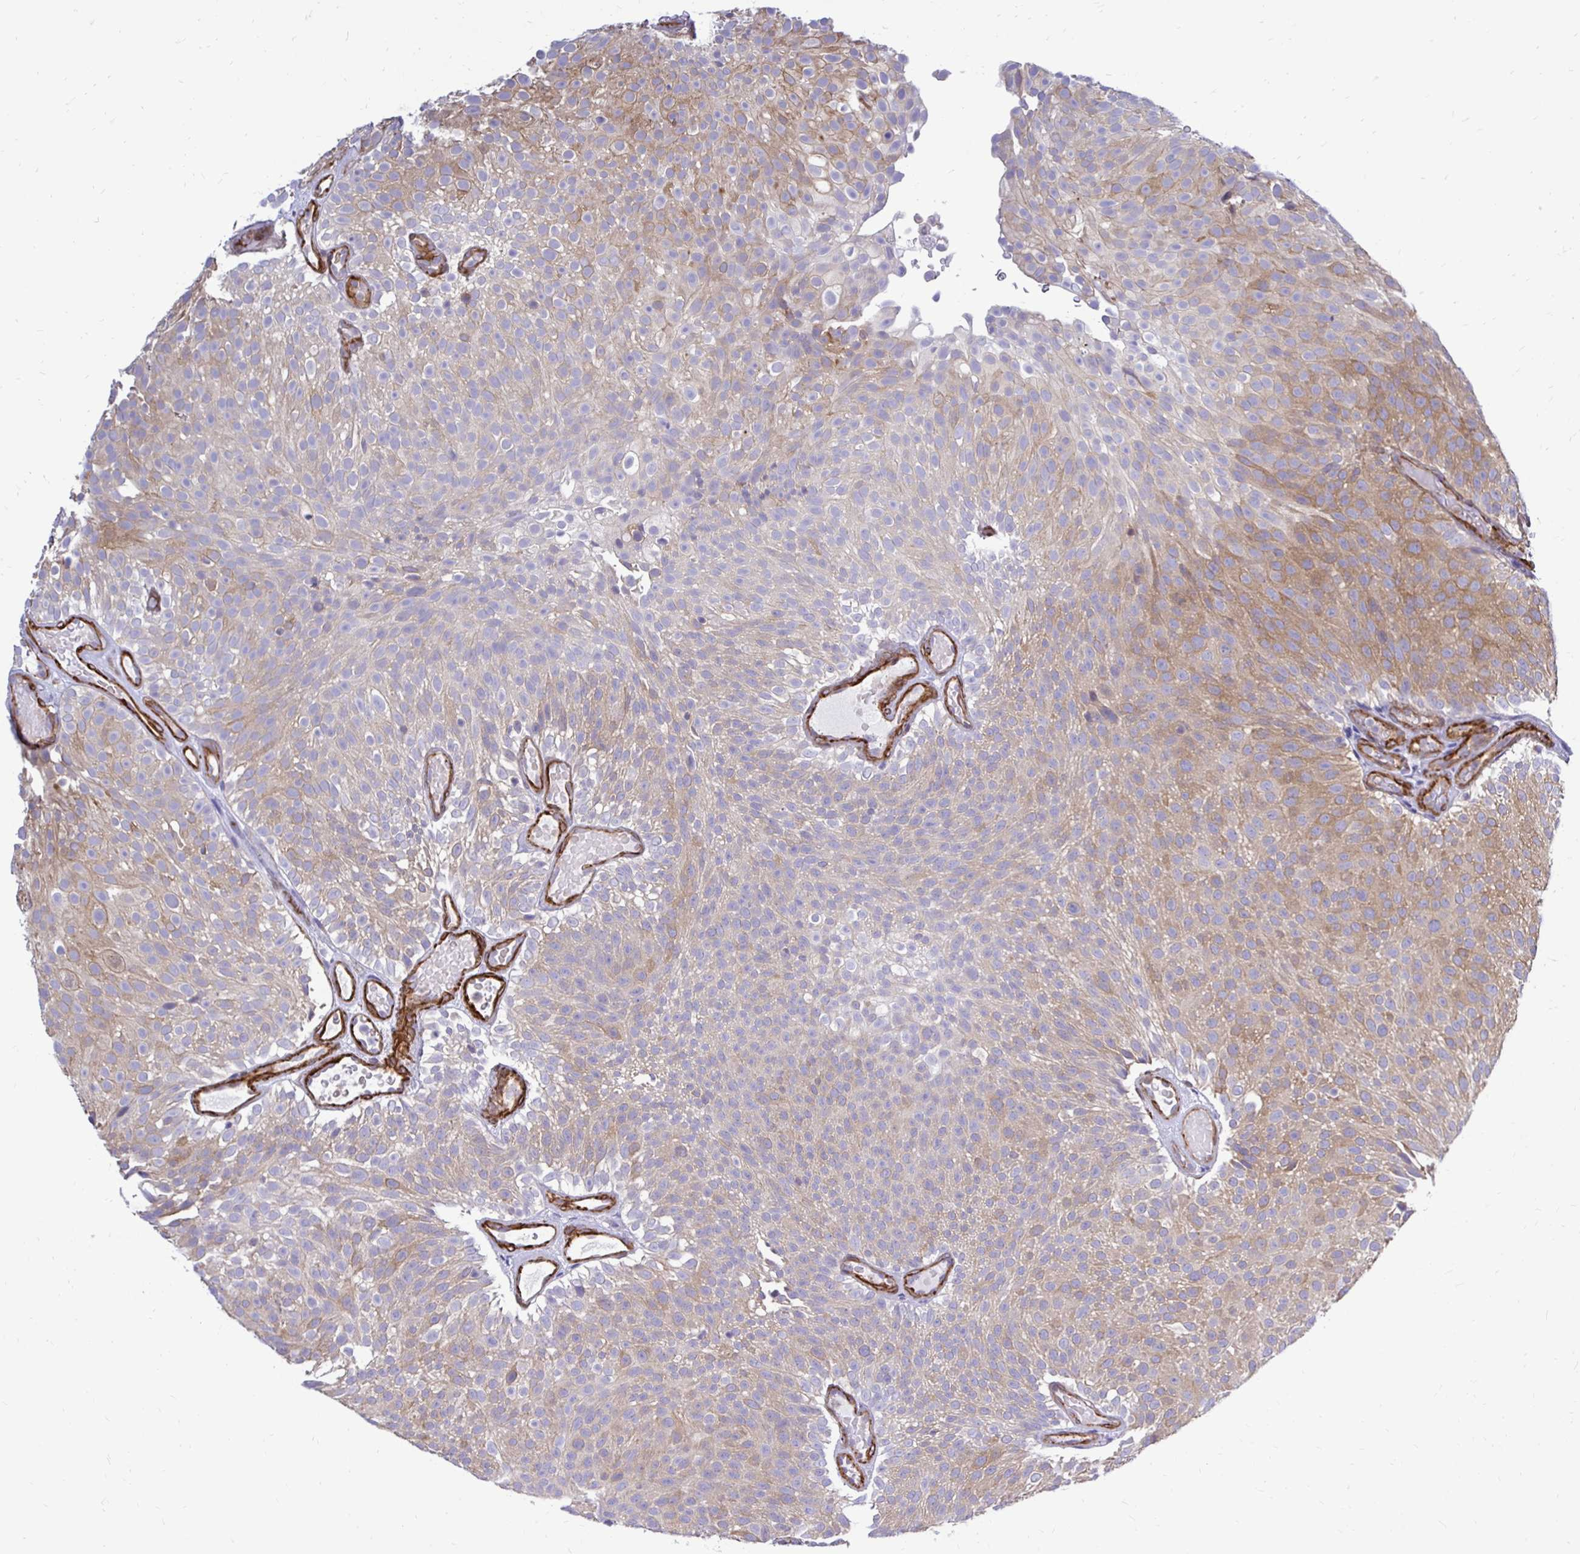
{"staining": {"intensity": "moderate", "quantity": ">75%", "location": "cytoplasmic/membranous"}, "tissue": "urothelial cancer", "cell_type": "Tumor cells", "image_type": "cancer", "snomed": [{"axis": "morphology", "description": "Urothelial carcinoma, Low grade"}, {"axis": "topography", "description": "Urinary bladder"}], "caption": "A high-resolution image shows IHC staining of urothelial carcinoma (low-grade), which shows moderate cytoplasmic/membranous expression in about >75% of tumor cells.", "gene": "CTPS1", "patient": {"sex": "male", "age": 78}}